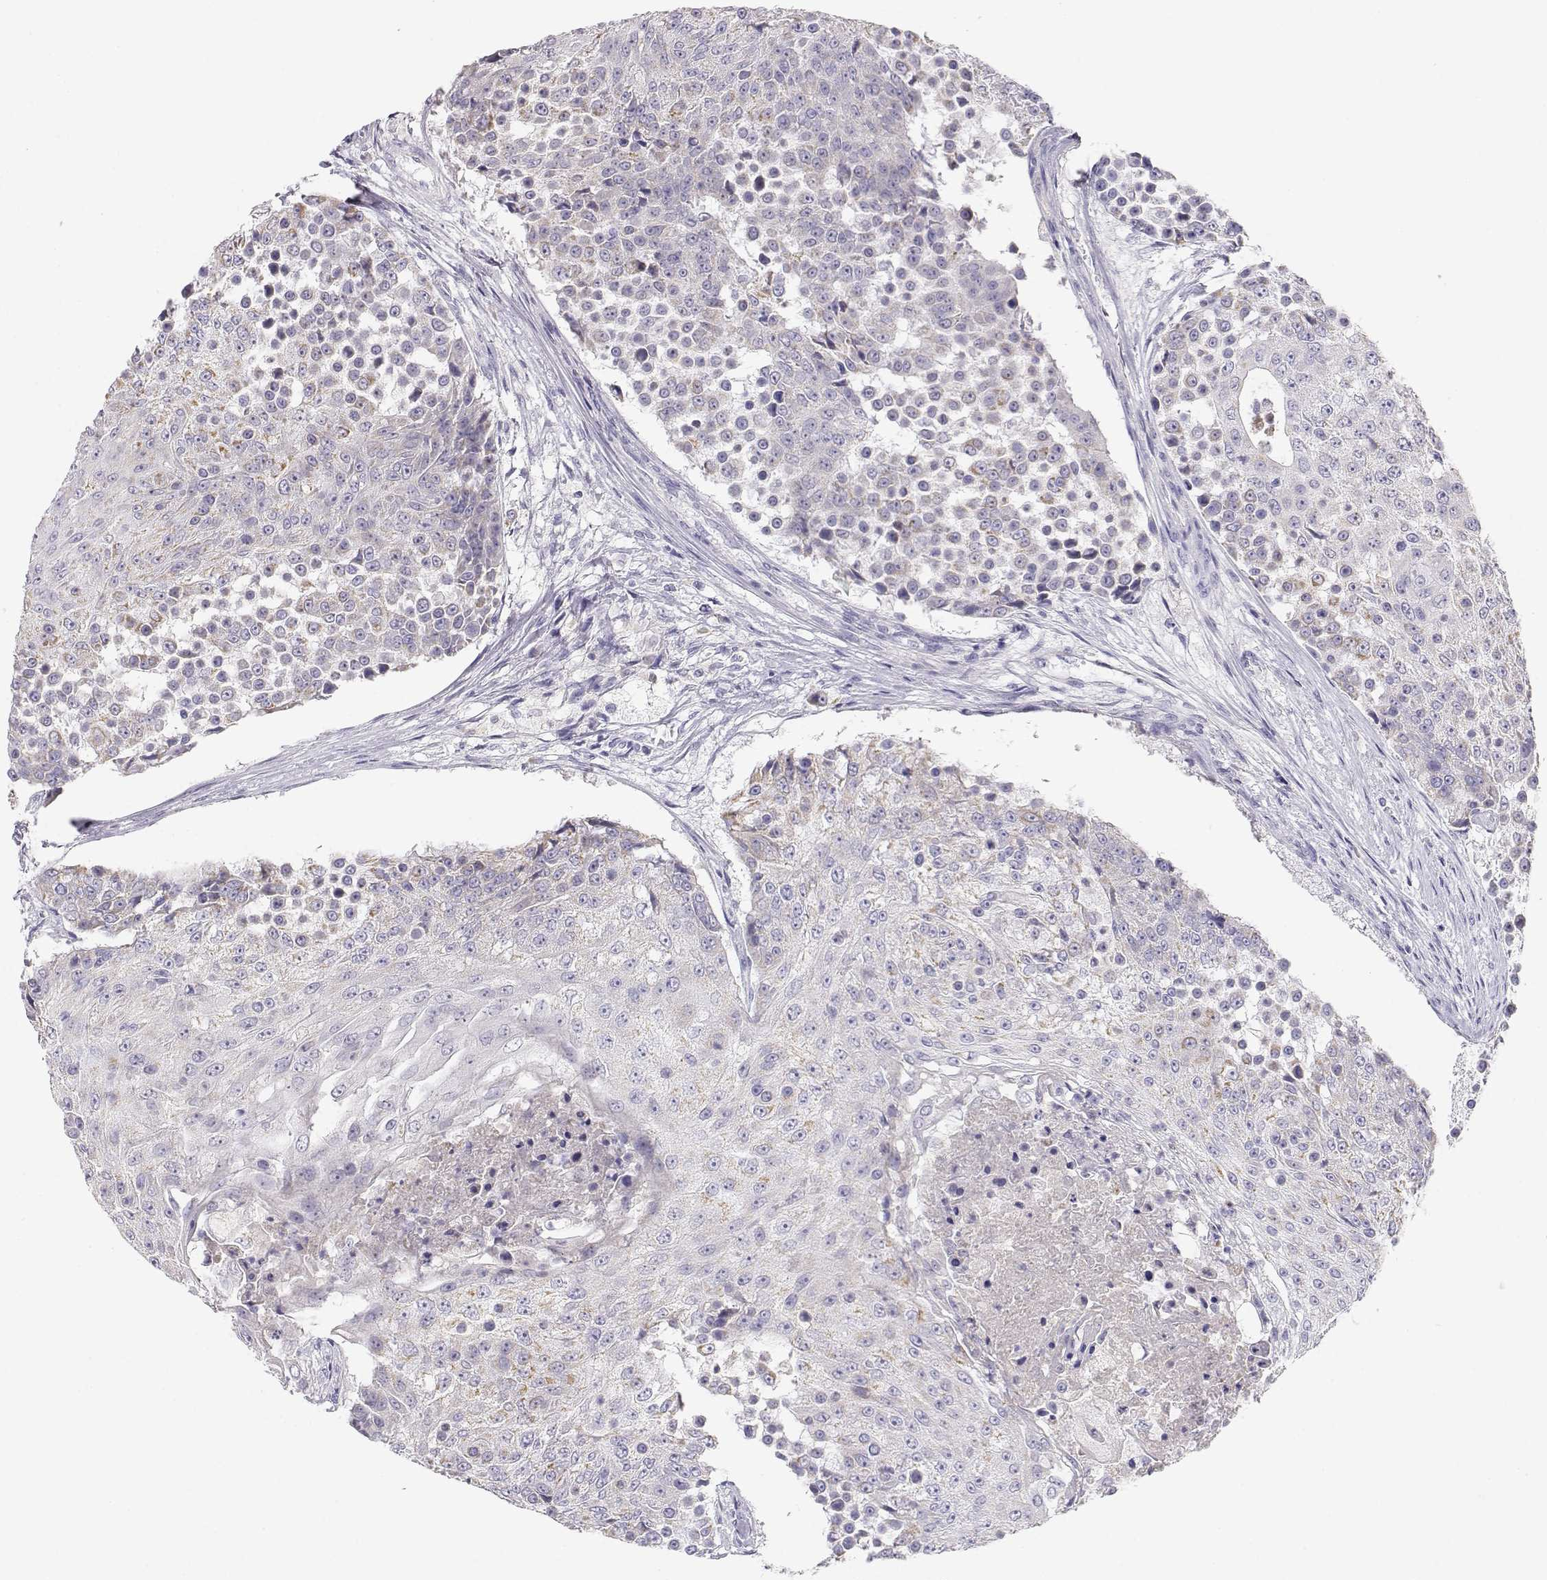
{"staining": {"intensity": "negative", "quantity": "none", "location": "none"}, "tissue": "urothelial cancer", "cell_type": "Tumor cells", "image_type": "cancer", "snomed": [{"axis": "morphology", "description": "Urothelial carcinoma, High grade"}, {"axis": "topography", "description": "Urinary bladder"}], "caption": "Tumor cells are negative for protein expression in human high-grade urothelial carcinoma.", "gene": "GPR174", "patient": {"sex": "female", "age": 63}}